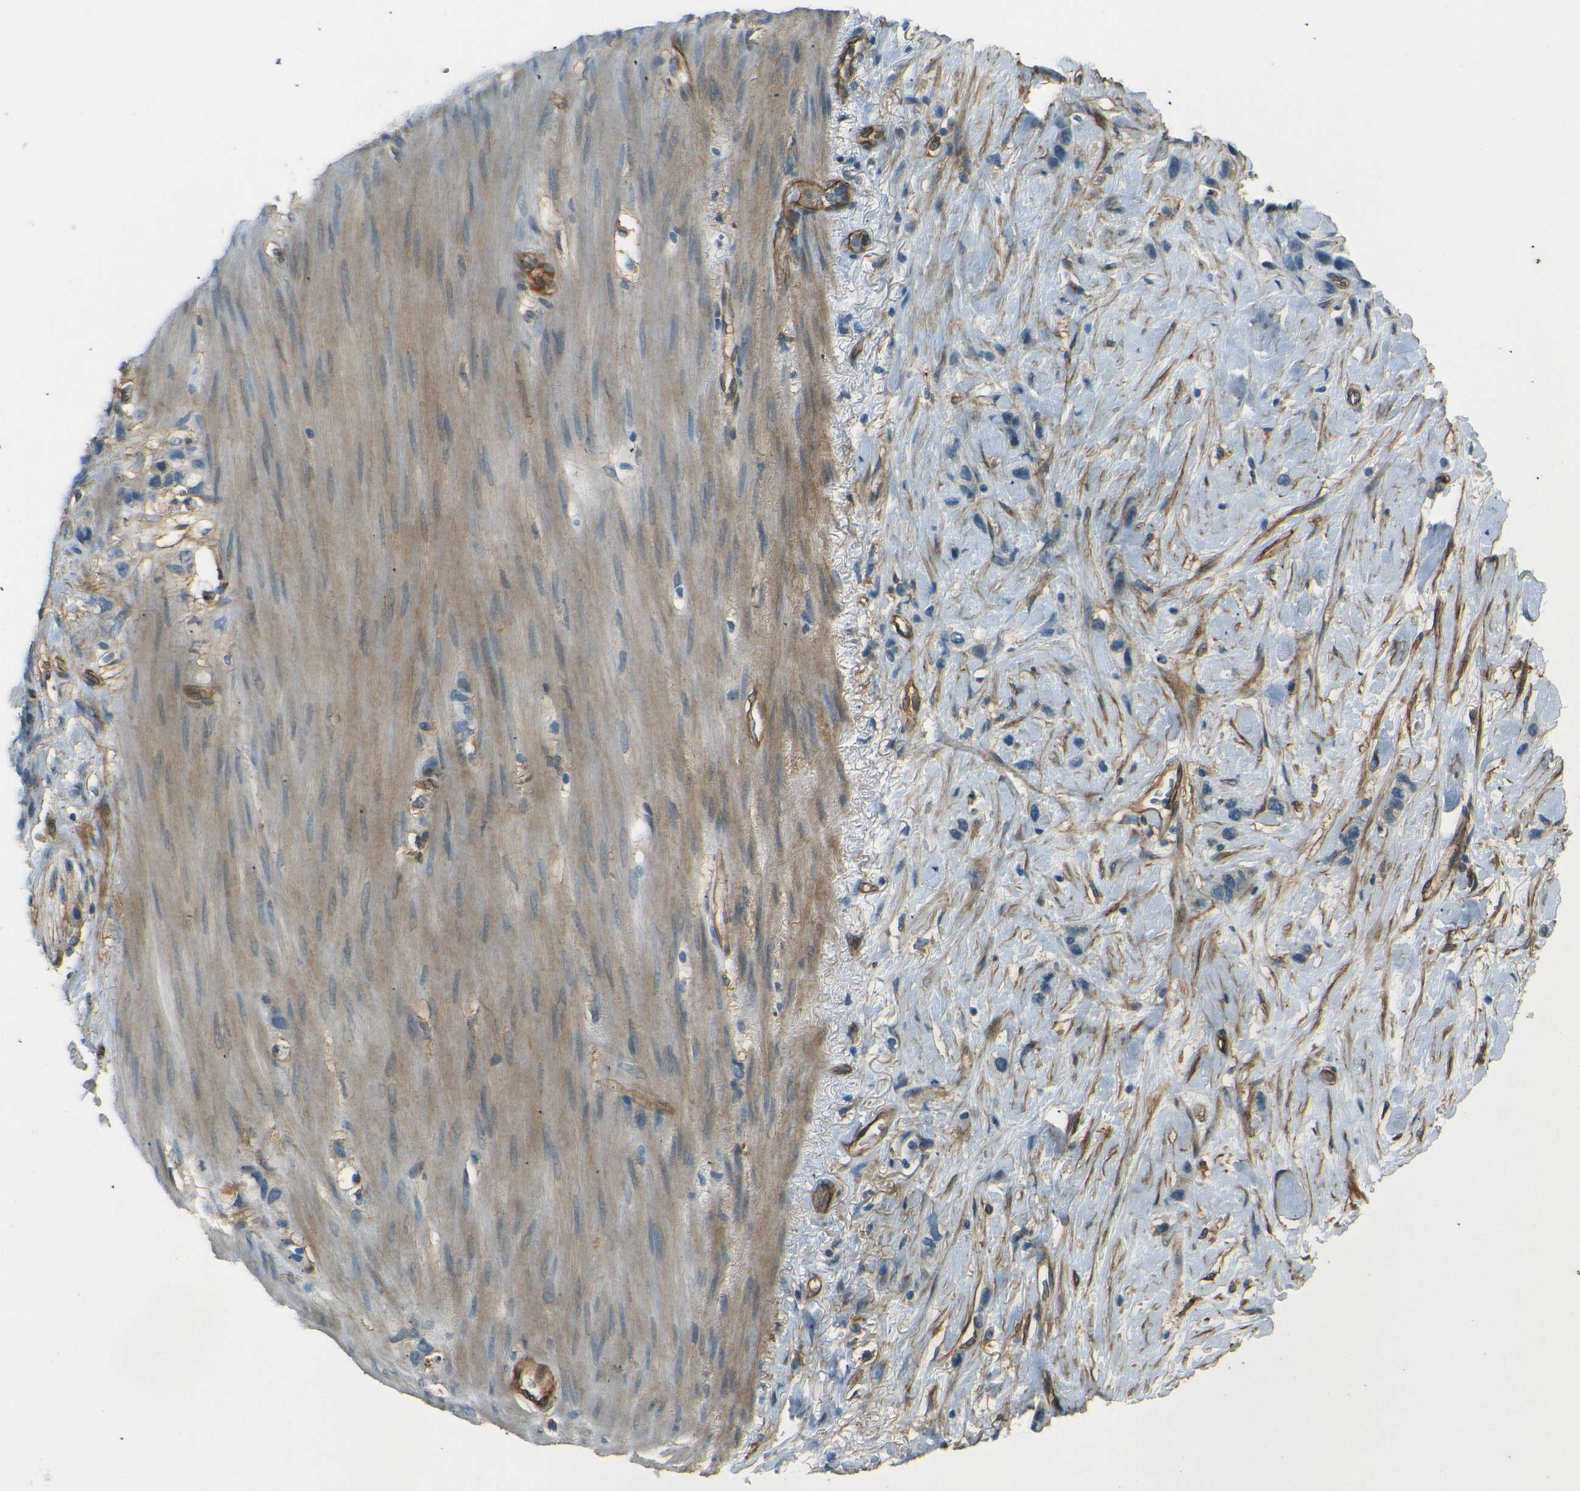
{"staining": {"intensity": "negative", "quantity": "none", "location": "none"}, "tissue": "stomach cancer", "cell_type": "Tumor cells", "image_type": "cancer", "snomed": [{"axis": "morphology", "description": "Normal tissue, NOS"}, {"axis": "morphology", "description": "Adenocarcinoma, NOS"}, {"axis": "morphology", "description": "Adenocarcinoma, High grade"}, {"axis": "topography", "description": "Stomach, upper"}, {"axis": "topography", "description": "Stomach"}], "caption": "Immunohistochemistry micrograph of neoplastic tissue: stomach cancer (adenocarcinoma) stained with DAB demonstrates no significant protein staining in tumor cells.", "gene": "ENTPD1", "patient": {"sex": "female", "age": 65}}